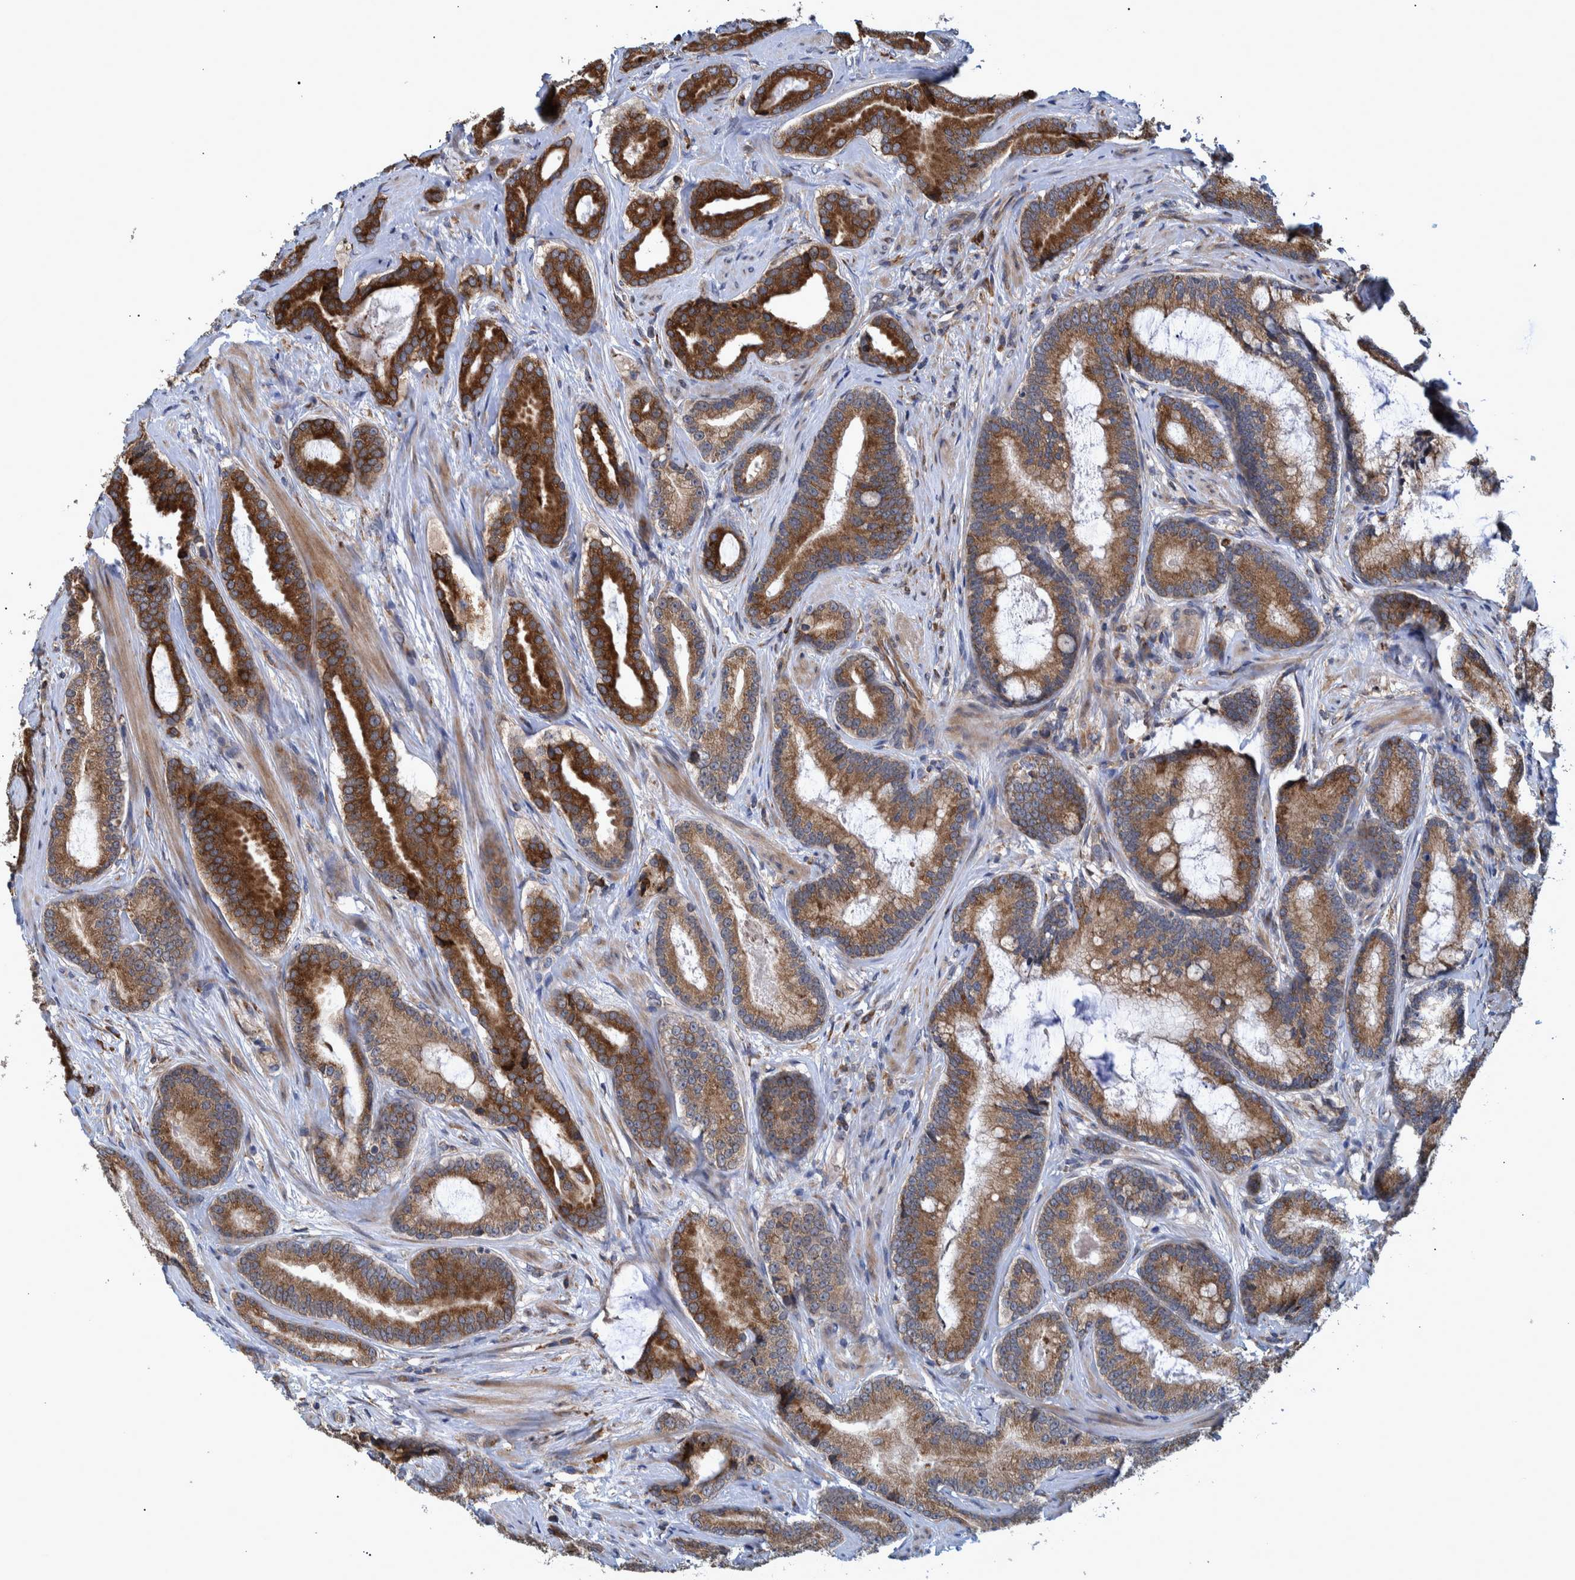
{"staining": {"intensity": "moderate", "quantity": ">75%", "location": "cytoplasmic/membranous"}, "tissue": "prostate cancer", "cell_type": "Tumor cells", "image_type": "cancer", "snomed": [{"axis": "morphology", "description": "Adenocarcinoma, High grade"}, {"axis": "topography", "description": "Prostate"}], "caption": "The image displays a brown stain indicating the presence of a protein in the cytoplasmic/membranous of tumor cells in prostate adenocarcinoma (high-grade). (DAB (3,3'-diaminobenzidine) IHC, brown staining for protein, blue staining for nuclei).", "gene": "SPAG5", "patient": {"sex": "male", "age": 55}}